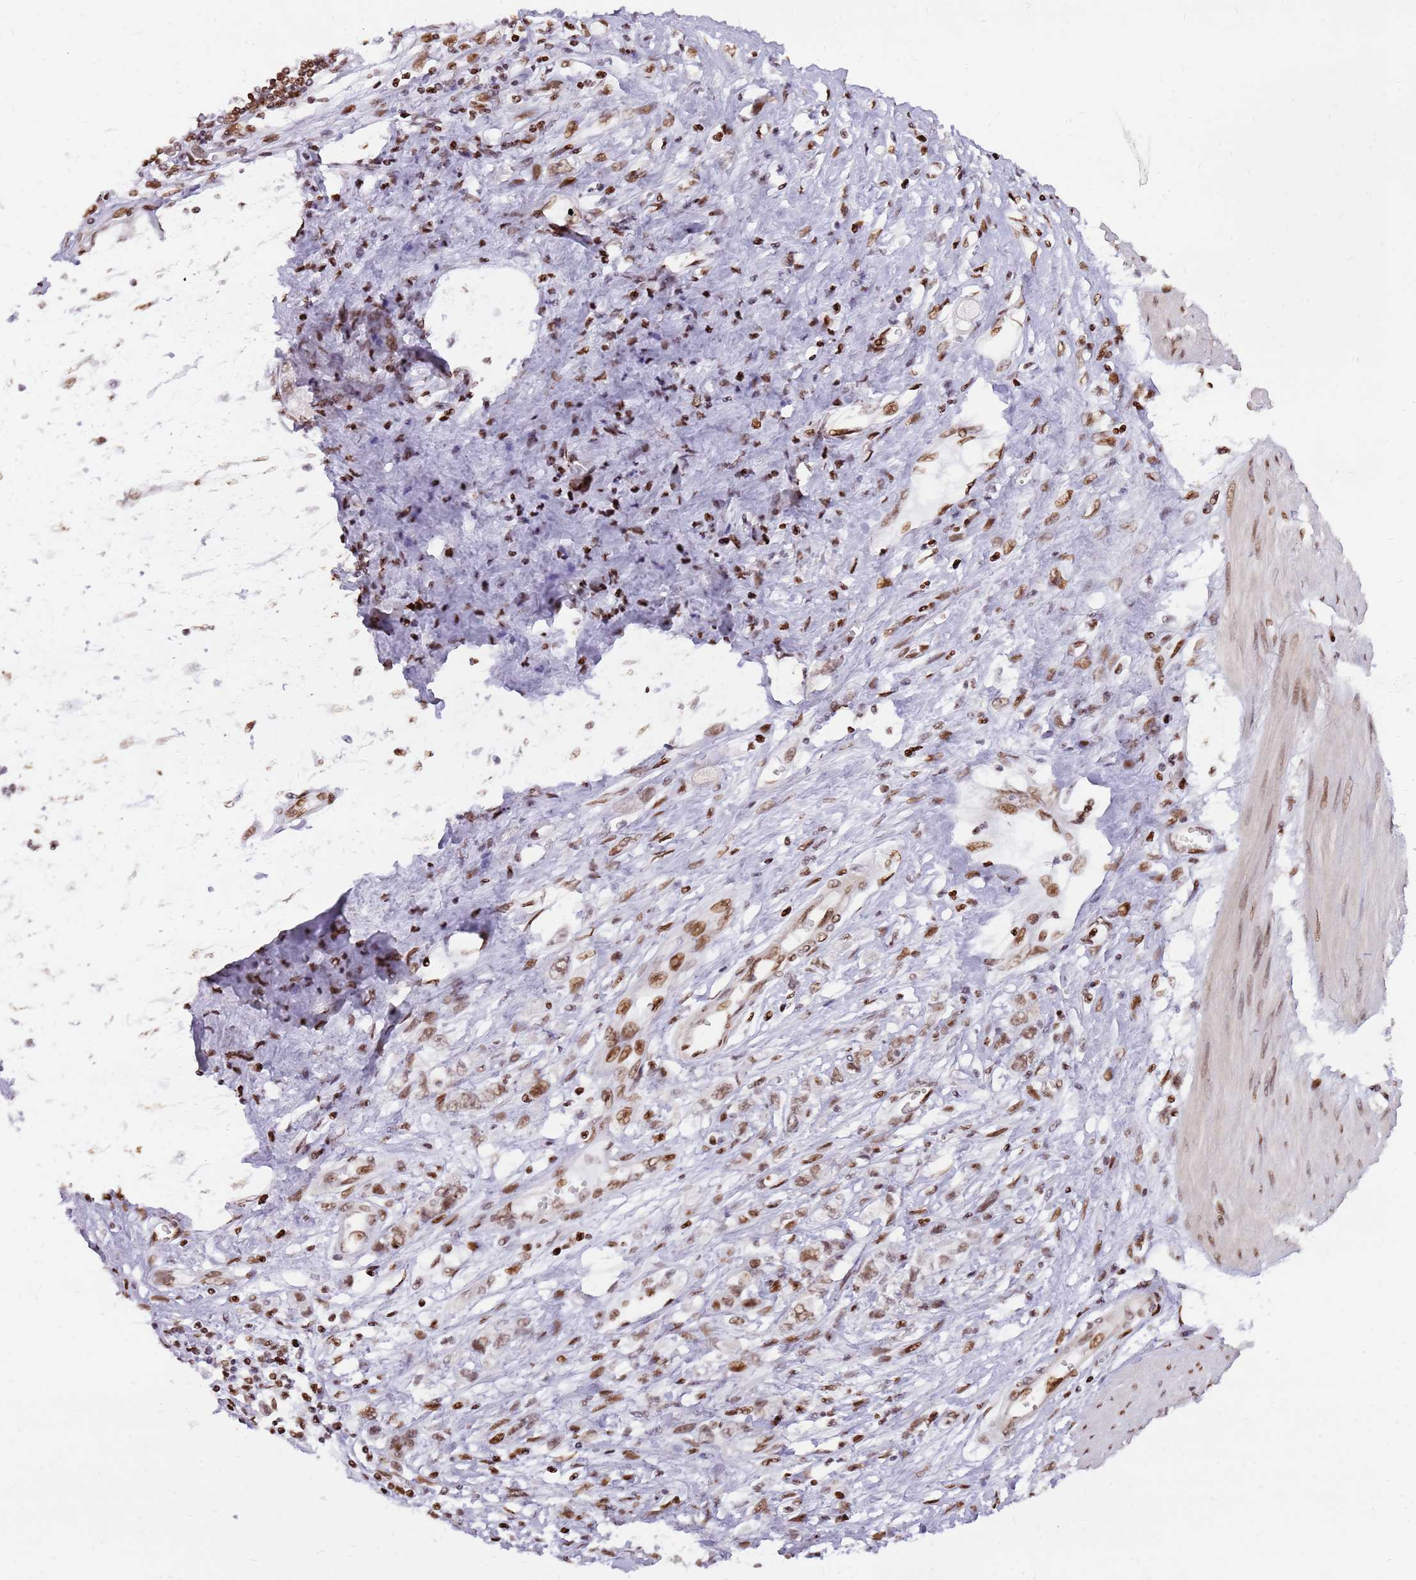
{"staining": {"intensity": "moderate", "quantity": ">75%", "location": "nuclear"}, "tissue": "stomach cancer", "cell_type": "Tumor cells", "image_type": "cancer", "snomed": [{"axis": "morphology", "description": "Adenocarcinoma, NOS"}, {"axis": "topography", "description": "Stomach"}], "caption": "Brown immunohistochemical staining in human stomach cancer (adenocarcinoma) displays moderate nuclear positivity in about >75% of tumor cells.", "gene": "WASHC4", "patient": {"sex": "female", "age": 76}}